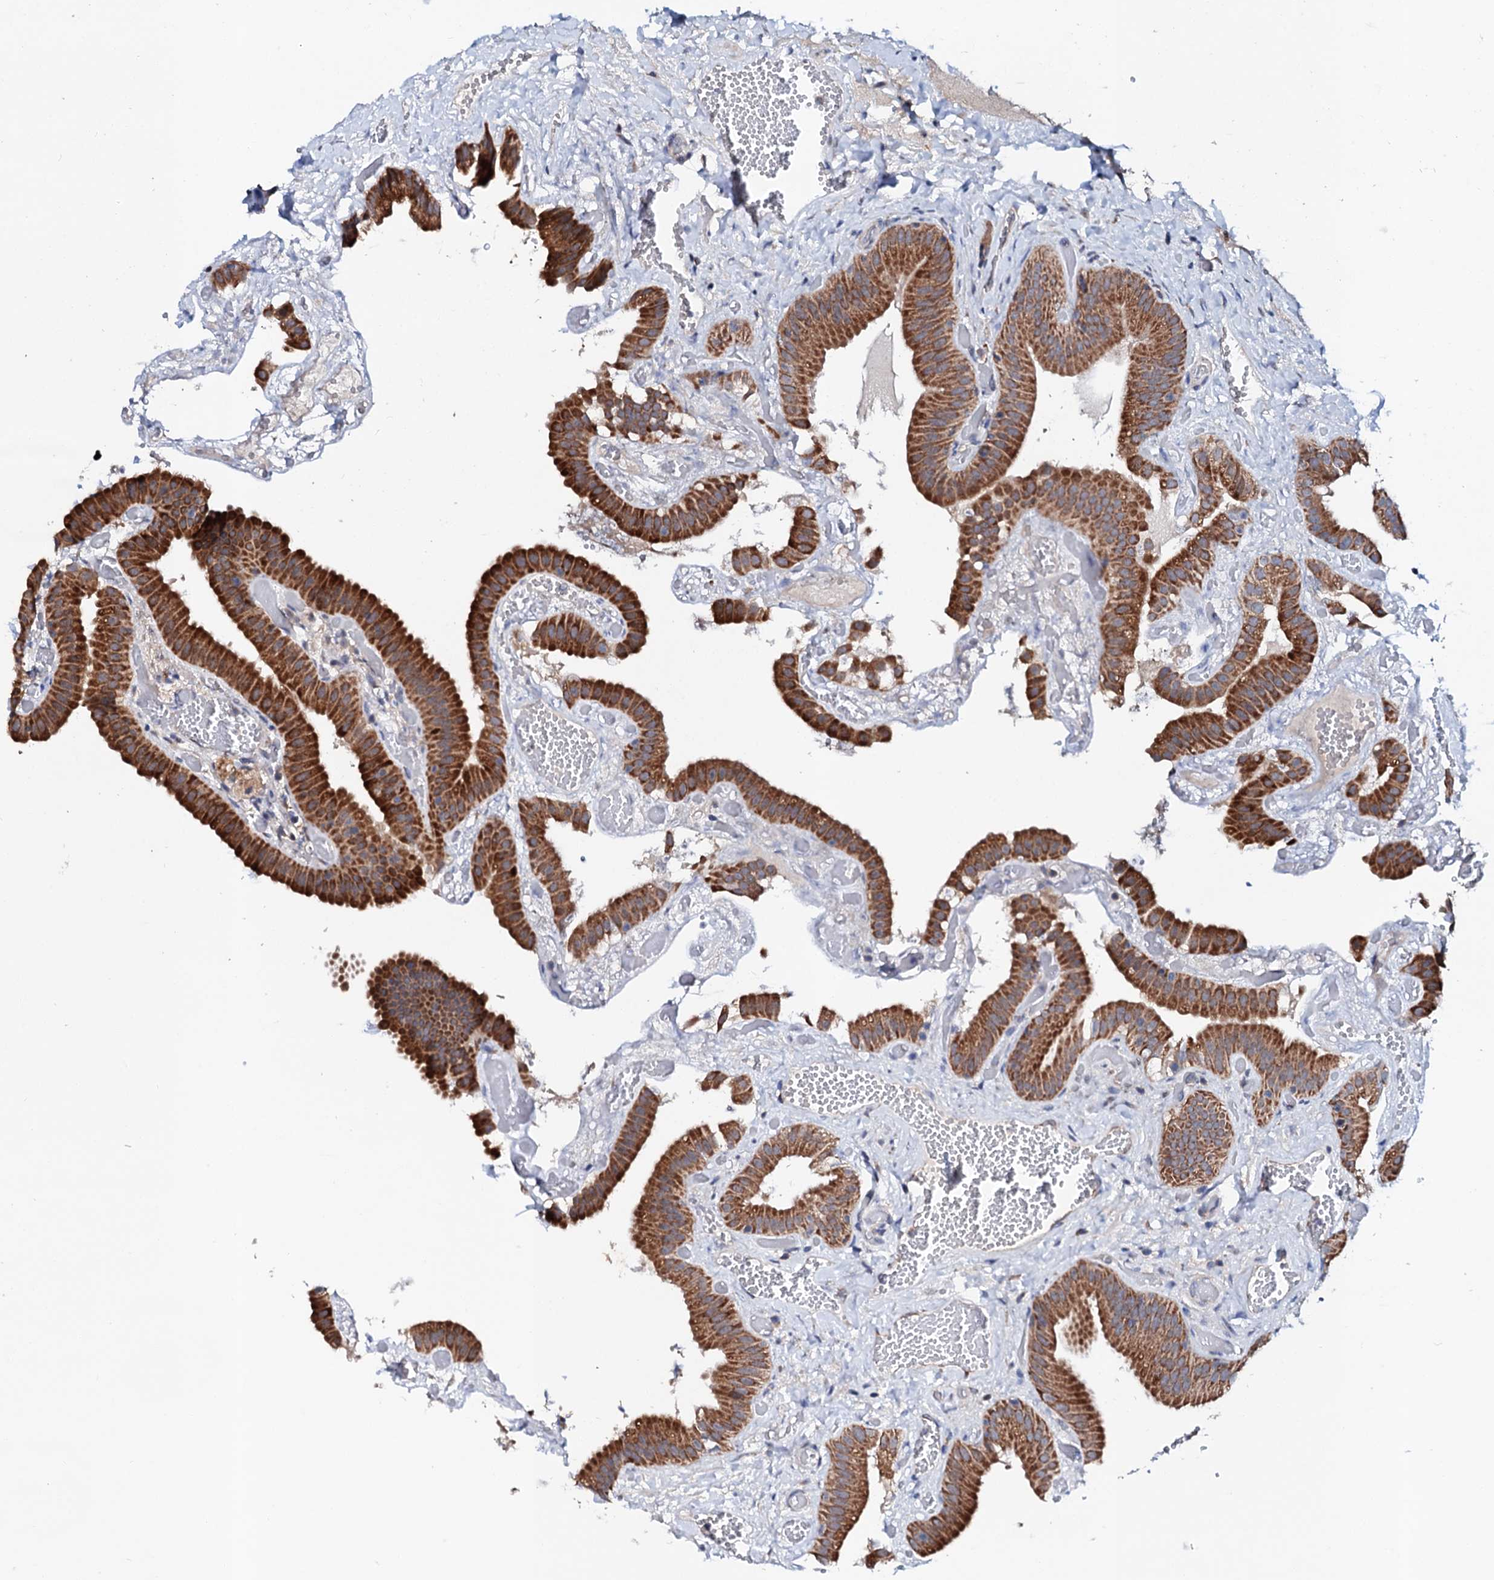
{"staining": {"intensity": "strong", "quantity": "25%-75%", "location": "cytoplasmic/membranous"}, "tissue": "gallbladder", "cell_type": "Glandular cells", "image_type": "normal", "snomed": [{"axis": "morphology", "description": "Normal tissue, NOS"}, {"axis": "topography", "description": "Gallbladder"}], "caption": "Immunohistochemistry (IHC) photomicrograph of unremarkable gallbladder: gallbladder stained using immunohistochemistry (IHC) displays high levels of strong protein expression localized specifically in the cytoplasmic/membranous of glandular cells, appearing as a cytoplasmic/membranous brown color.", "gene": "UBE3C", "patient": {"sex": "female", "age": 64}}